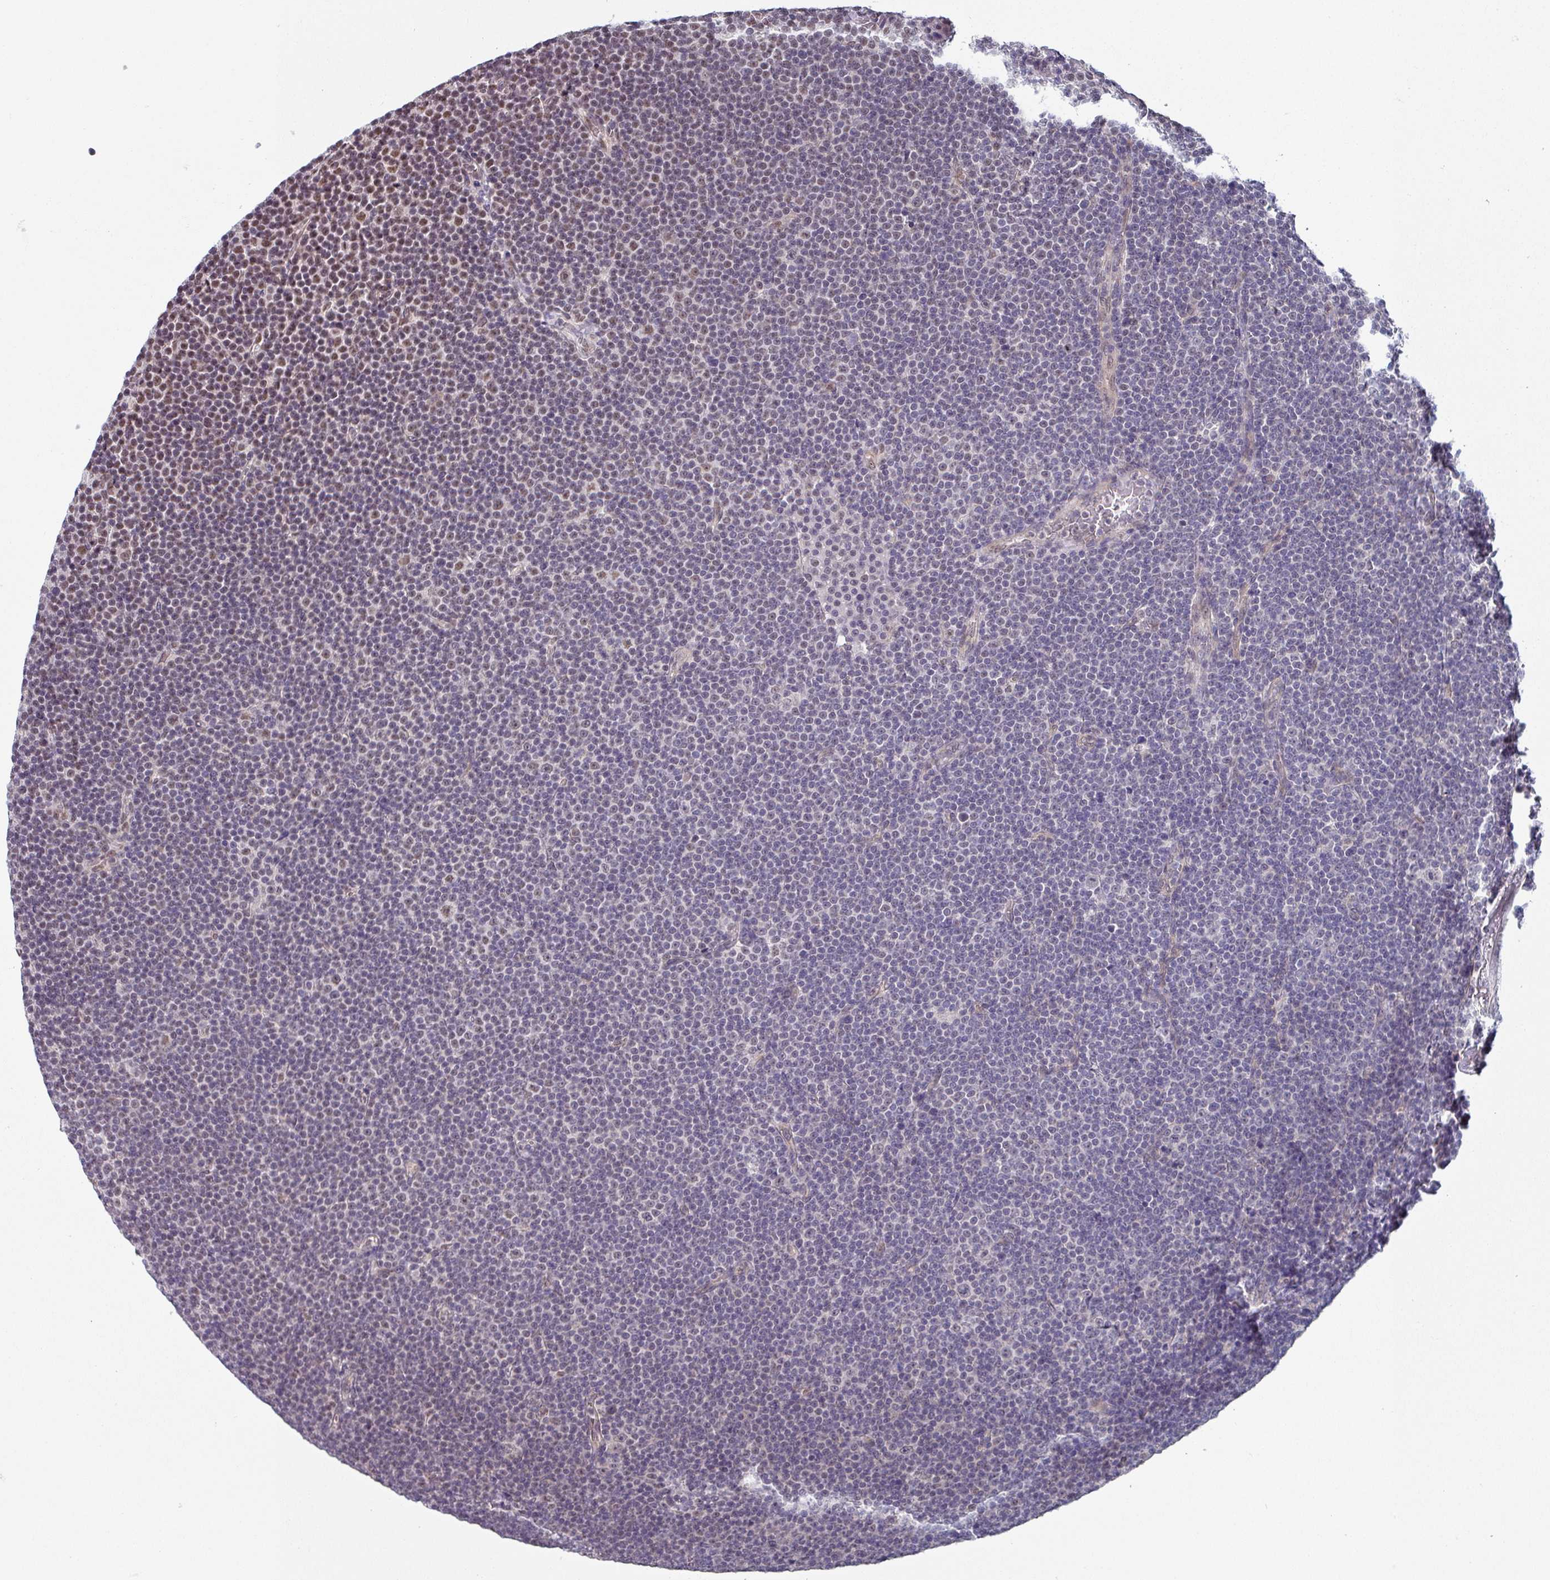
{"staining": {"intensity": "moderate", "quantity": "<25%", "location": "nuclear"}, "tissue": "lymphoma", "cell_type": "Tumor cells", "image_type": "cancer", "snomed": [{"axis": "morphology", "description": "Malignant lymphoma, non-Hodgkin's type, Low grade"}, {"axis": "topography", "description": "Lymph node"}], "caption": "DAB (3,3'-diaminobenzidine) immunohistochemical staining of human lymphoma demonstrates moderate nuclear protein staining in about <25% of tumor cells.", "gene": "TMED5", "patient": {"sex": "female", "age": 67}}